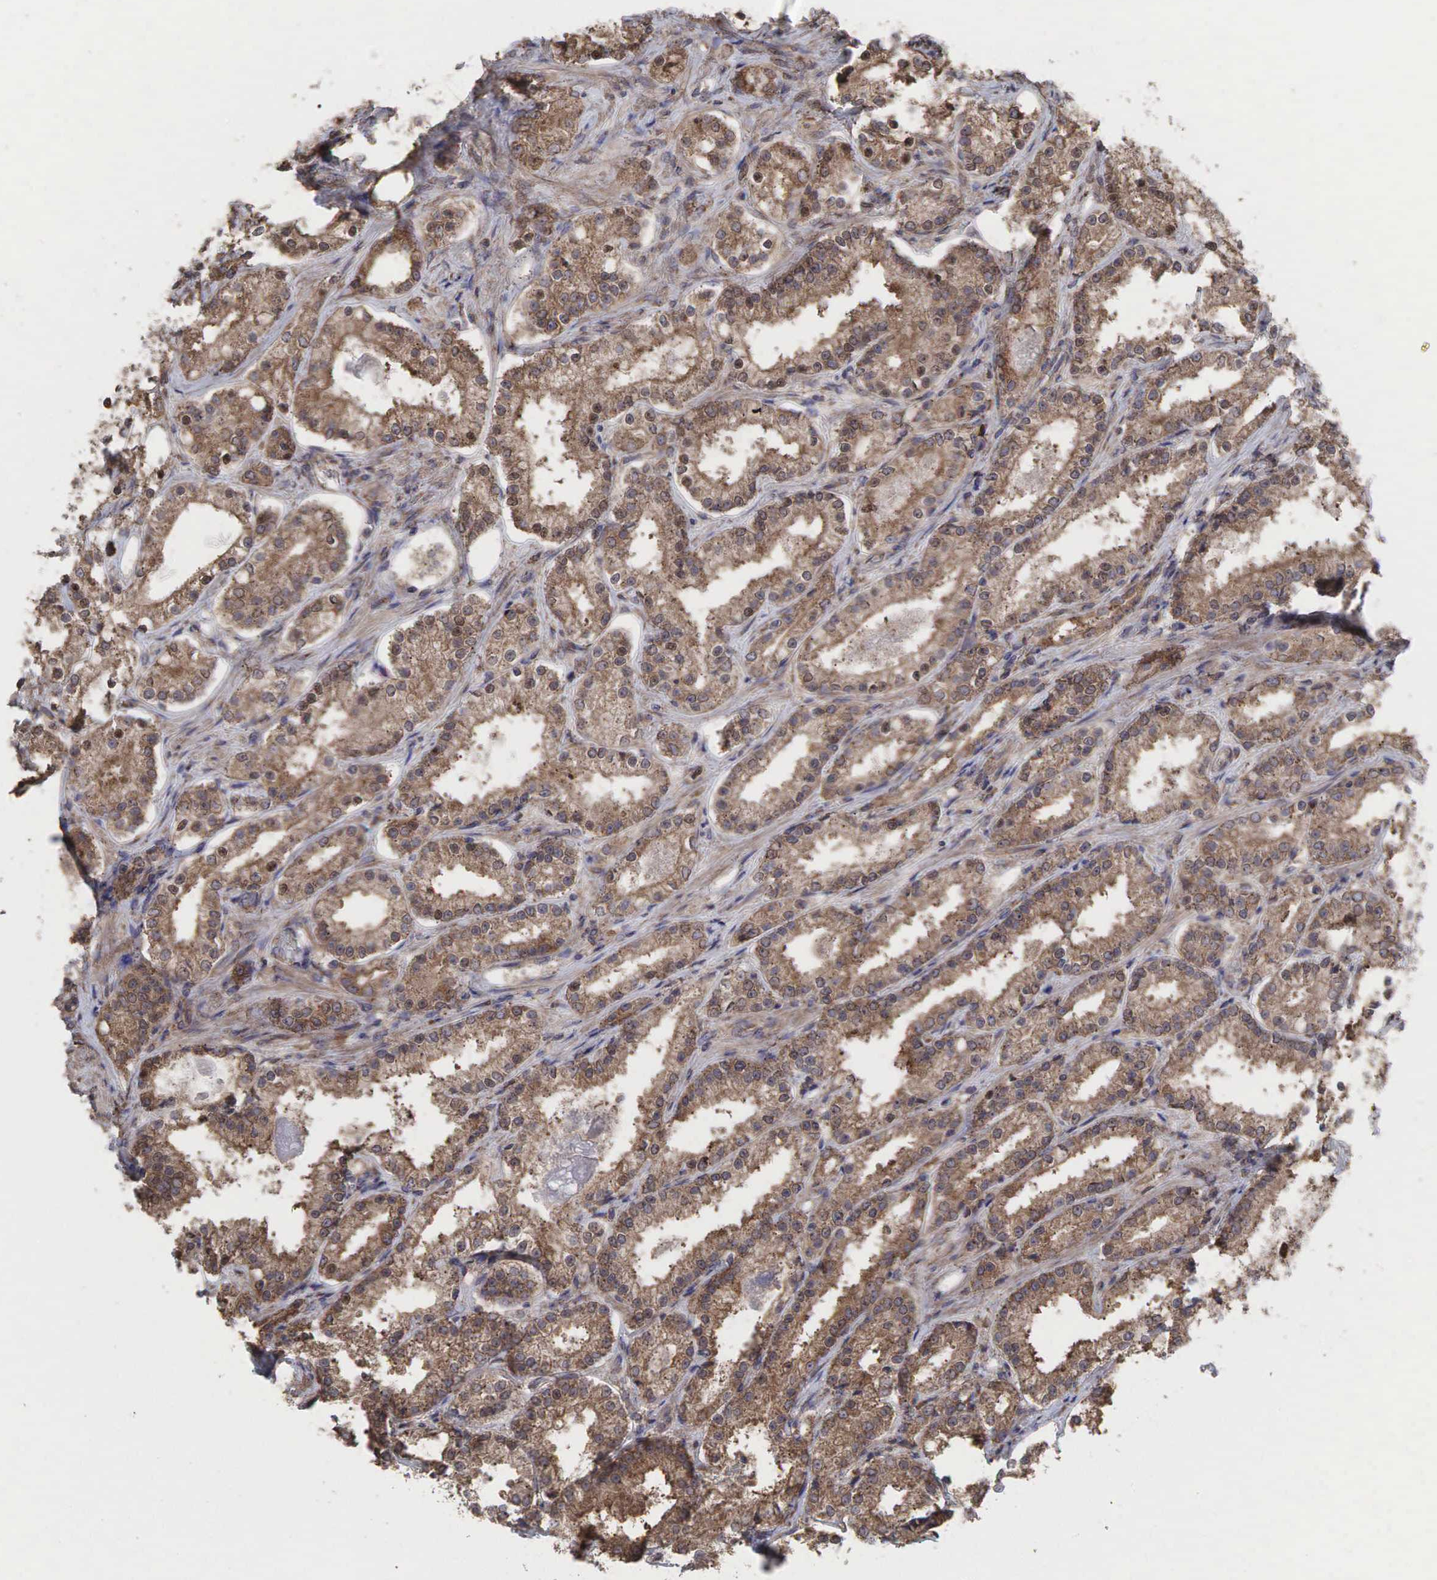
{"staining": {"intensity": "moderate", "quantity": ">75%", "location": "cytoplasmic/membranous"}, "tissue": "prostate cancer", "cell_type": "Tumor cells", "image_type": "cancer", "snomed": [{"axis": "morphology", "description": "Adenocarcinoma, Medium grade"}, {"axis": "topography", "description": "Prostate"}], "caption": "IHC staining of prostate cancer, which demonstrates medium levels of moderate cytoplasmic/membranous staining in approximately >75% of tumor cells indicating moderate cytoplasmic/membranous protein positivity. The staining was performed using DAB (3,3'-diaminobenzidine) (brown) for protein detection and nuclei were counterstained in hematoxylin (blue).", "gene": "PABPC5", "patient": {"sex": "male", "age": 73}}